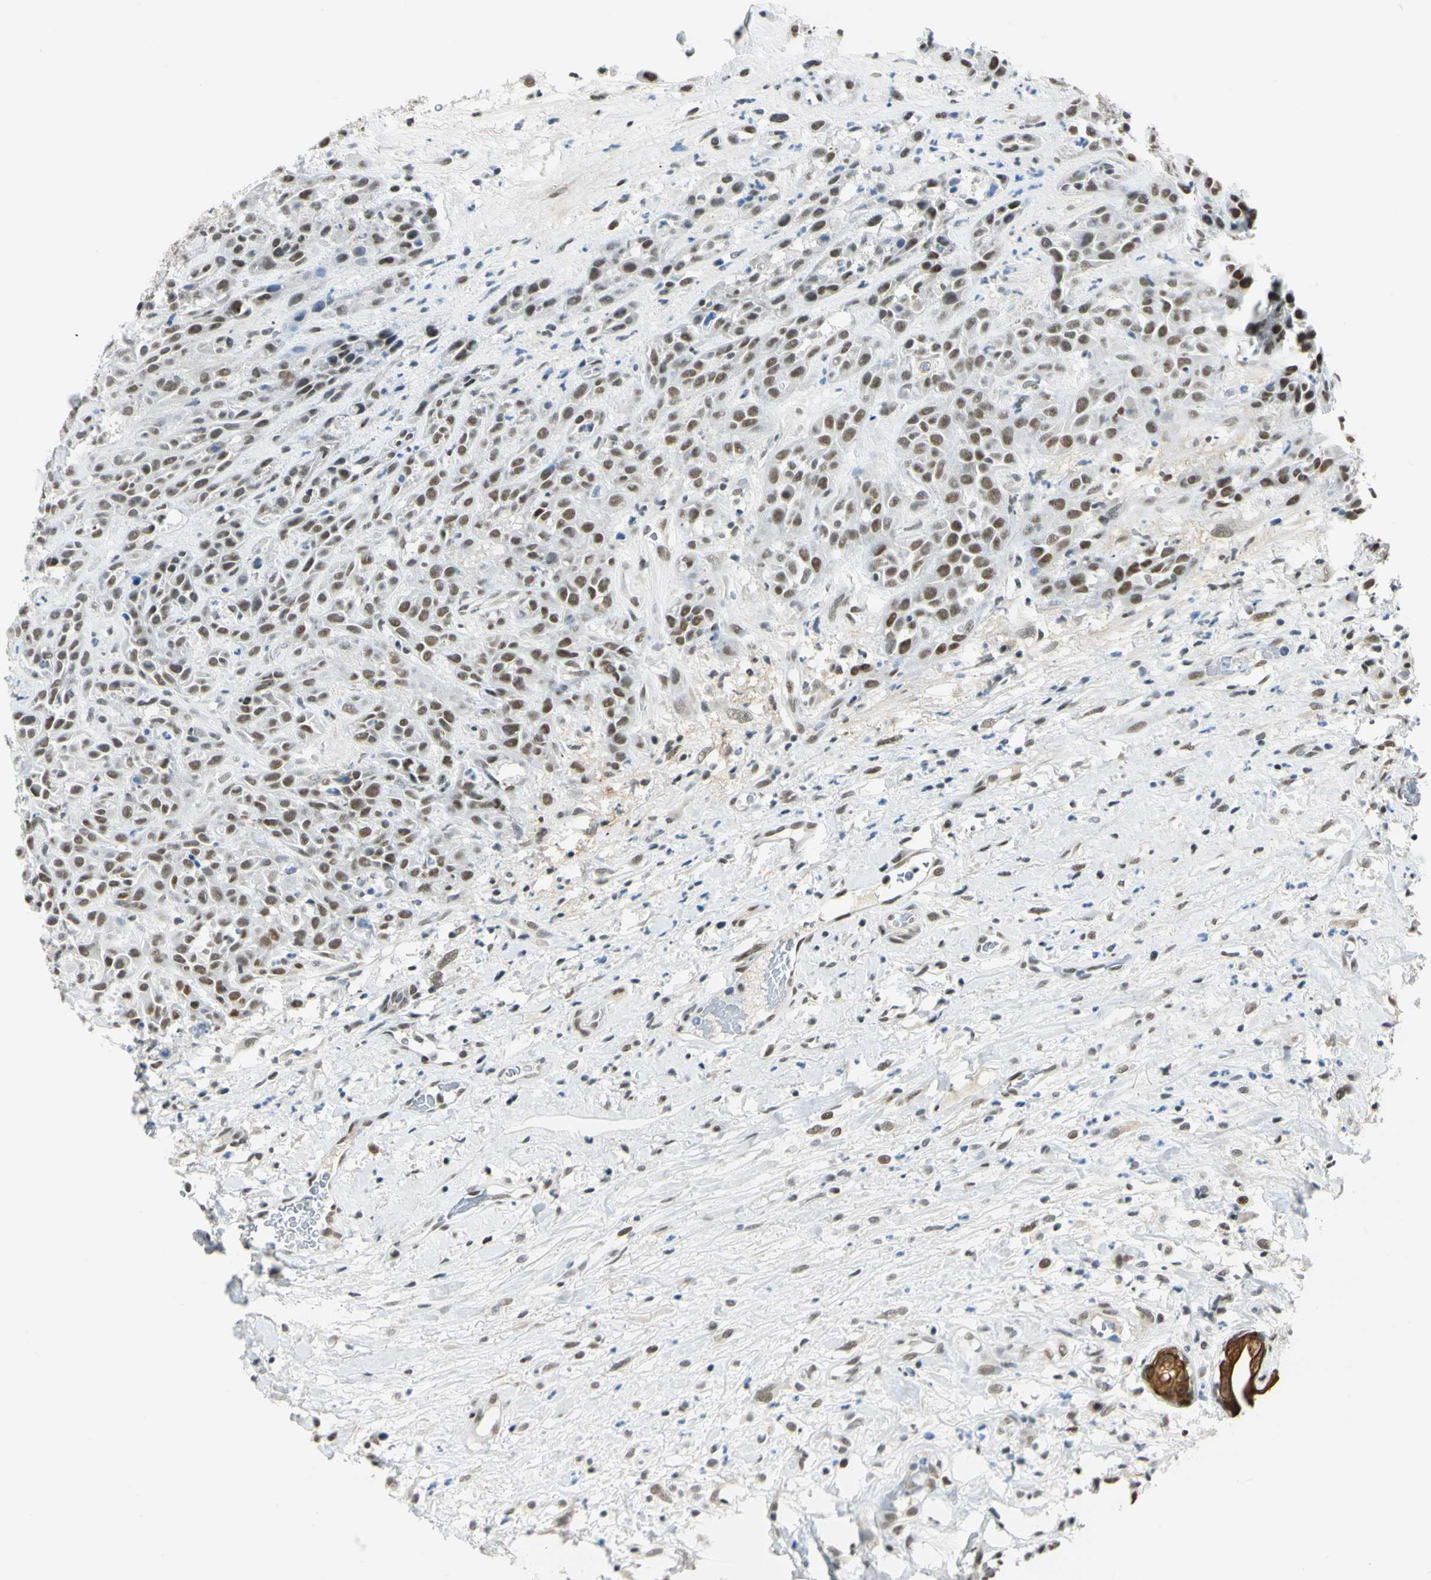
{"staining": {"intensity": "moderate", "quantity": ">75%", "location": "nuclear"}, "tissue": "head and neck cancer", "cell_type": "Tumor cells", "image_type": "cancer", "snomed": [{"axis": "morphology", "description": "Normal tissue, NOS"}, {"axis": "morphology", "description": "Squamous cell carcinoma, NOS"}, {"axis": "topography", "description": "Cartilage tissue"}, {"axis": "topography", "description": "Head-Neck"}], "caption": "Brown immunohistochemical staining in squamous cell carcinoma (head and neck) reveals moderate nuclear expression in about >75% of tumor cells.", "gene": "NELFE", "patient": {"sex": "male", "age": 62}}